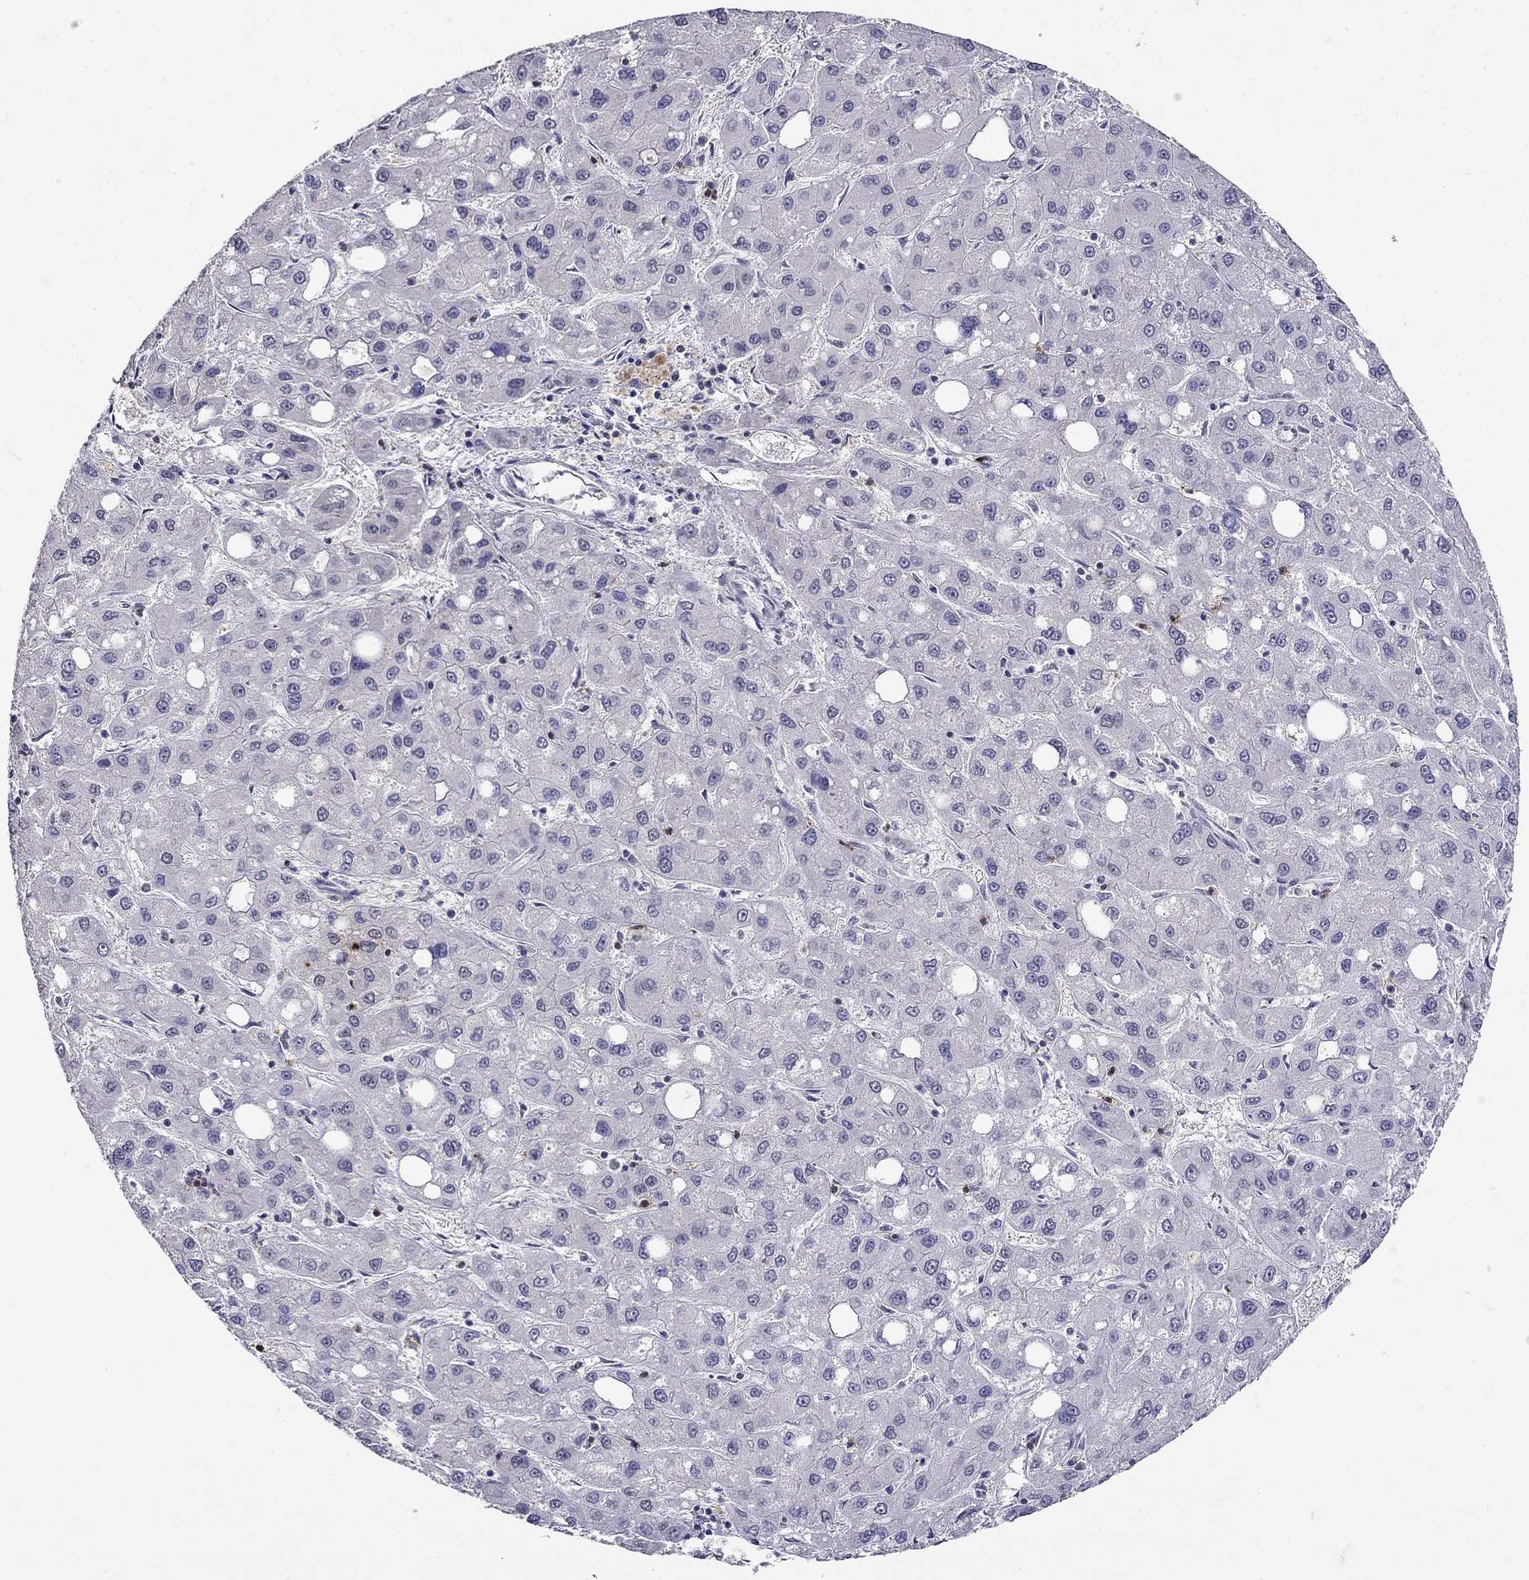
{"staining": {"intensity": "negative", "quantity": "none", "location": "none"}, "tissue": "liver cancer", "cell_type": "Tumor cells", "image_type": "cancer", "snomed": [{"axis": "morphology", "description": "Carcinoma, Hepatocellular, NOS"}, {"axis": "topography", "description": "Liver"}], "caption": "A micrograph of human liver cancer is negative for staining in tumor cells. (Brightfield microscopy of DAB immunohistochemistry at high magnification).", "gene": "CD8B", "patient": {"sex": "male", "age": 73}}